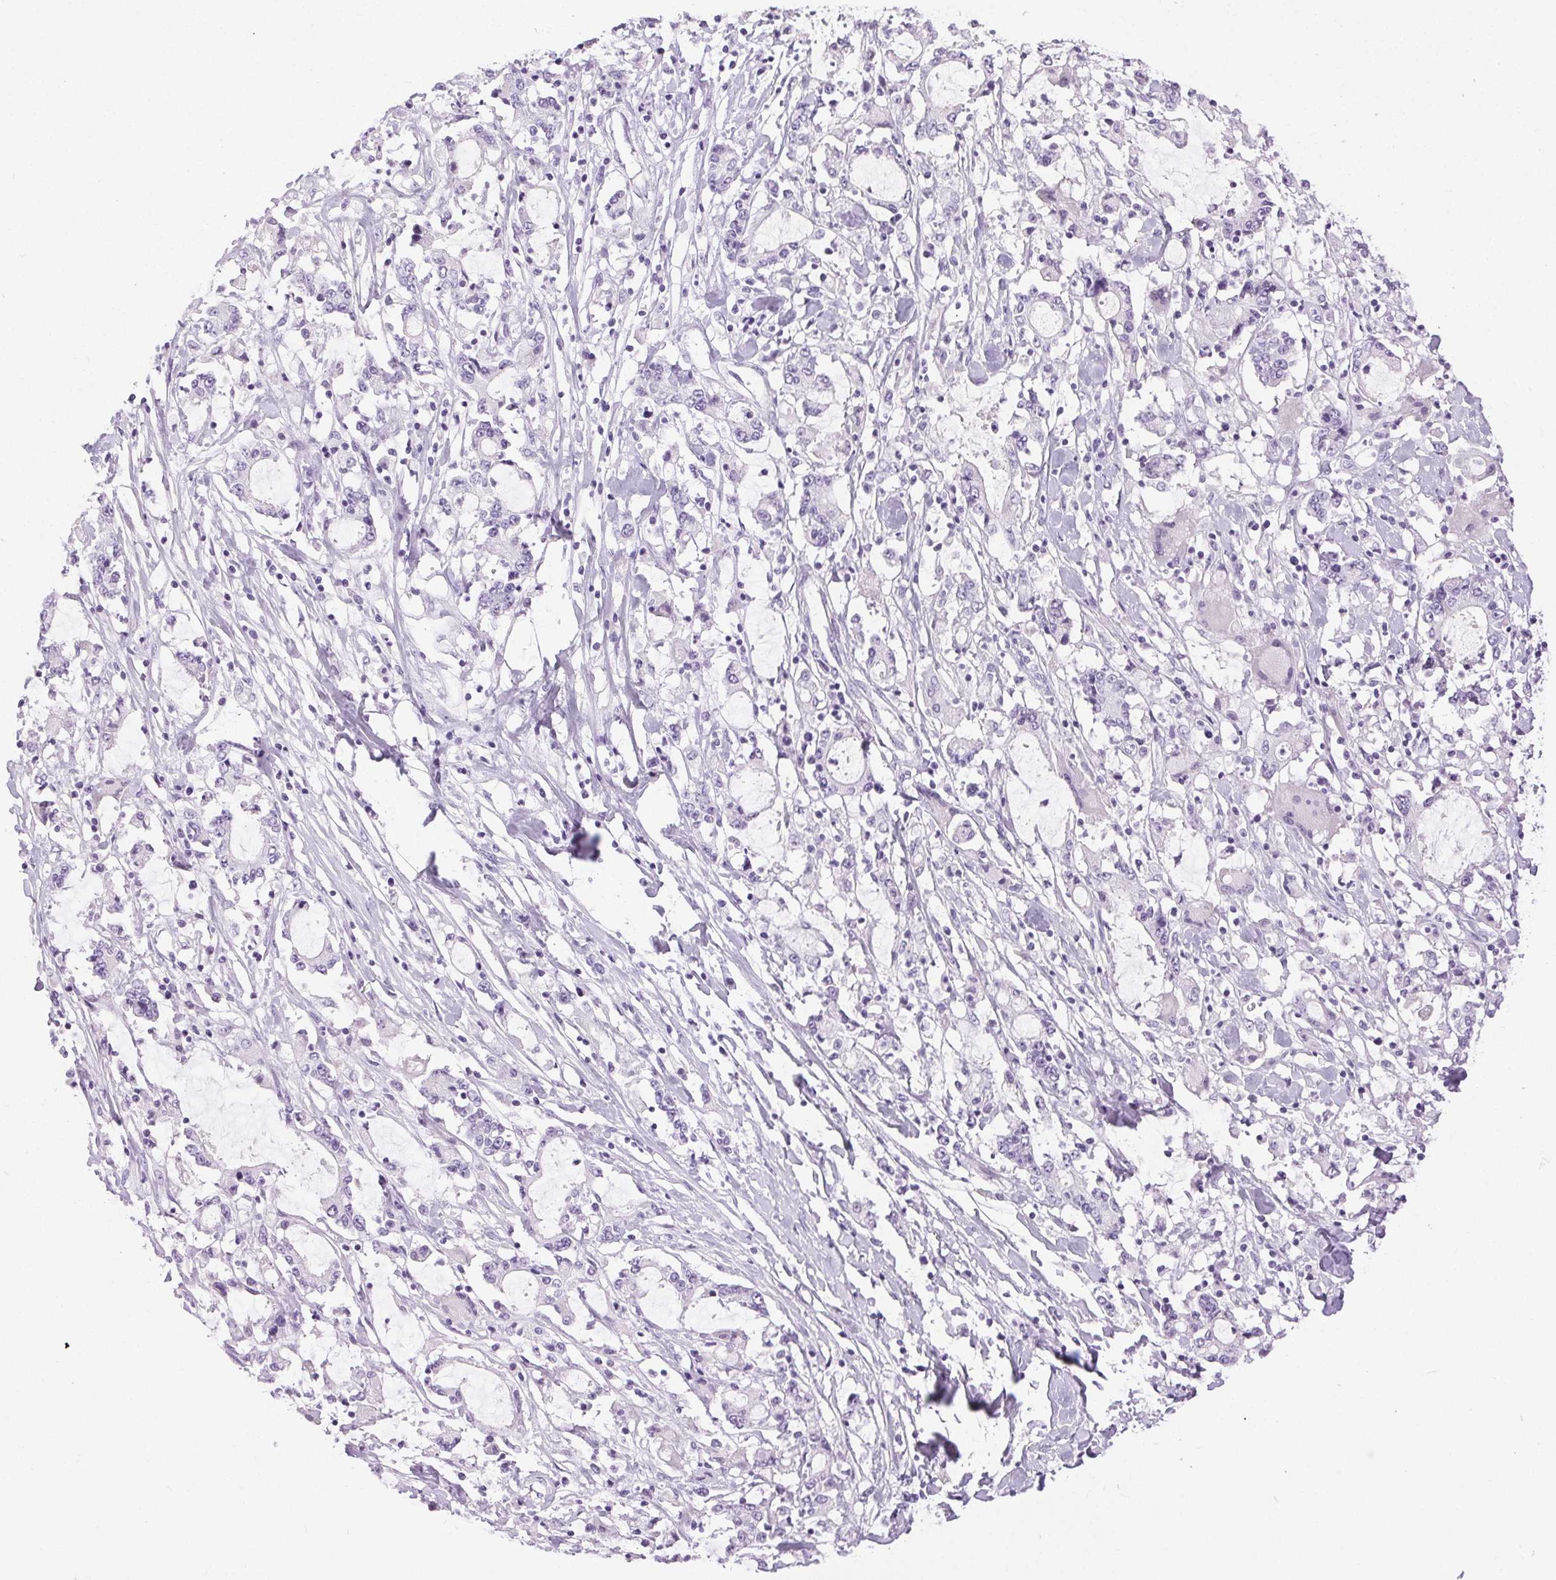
{"staining": {"intensity": "negative", "quantity": "none", "location": "none"}, "tissue": "stomach cancer", "cell_type": "Tumor cells", "image_type": "cancer", "snomed": [{"axis": "morphology", "description": "Adenocarcinoma, NOS"}, {"axis": "topography", "description": "Stomach, upper"}], "caption": "High power microscopy histopathology image of an immunohistochemistry image of adenocarcinoma (stomach), revealing no significant staining in tumor cells.", "gene": "C20orf85", "patient": {"sex": "male", "age": 68}}